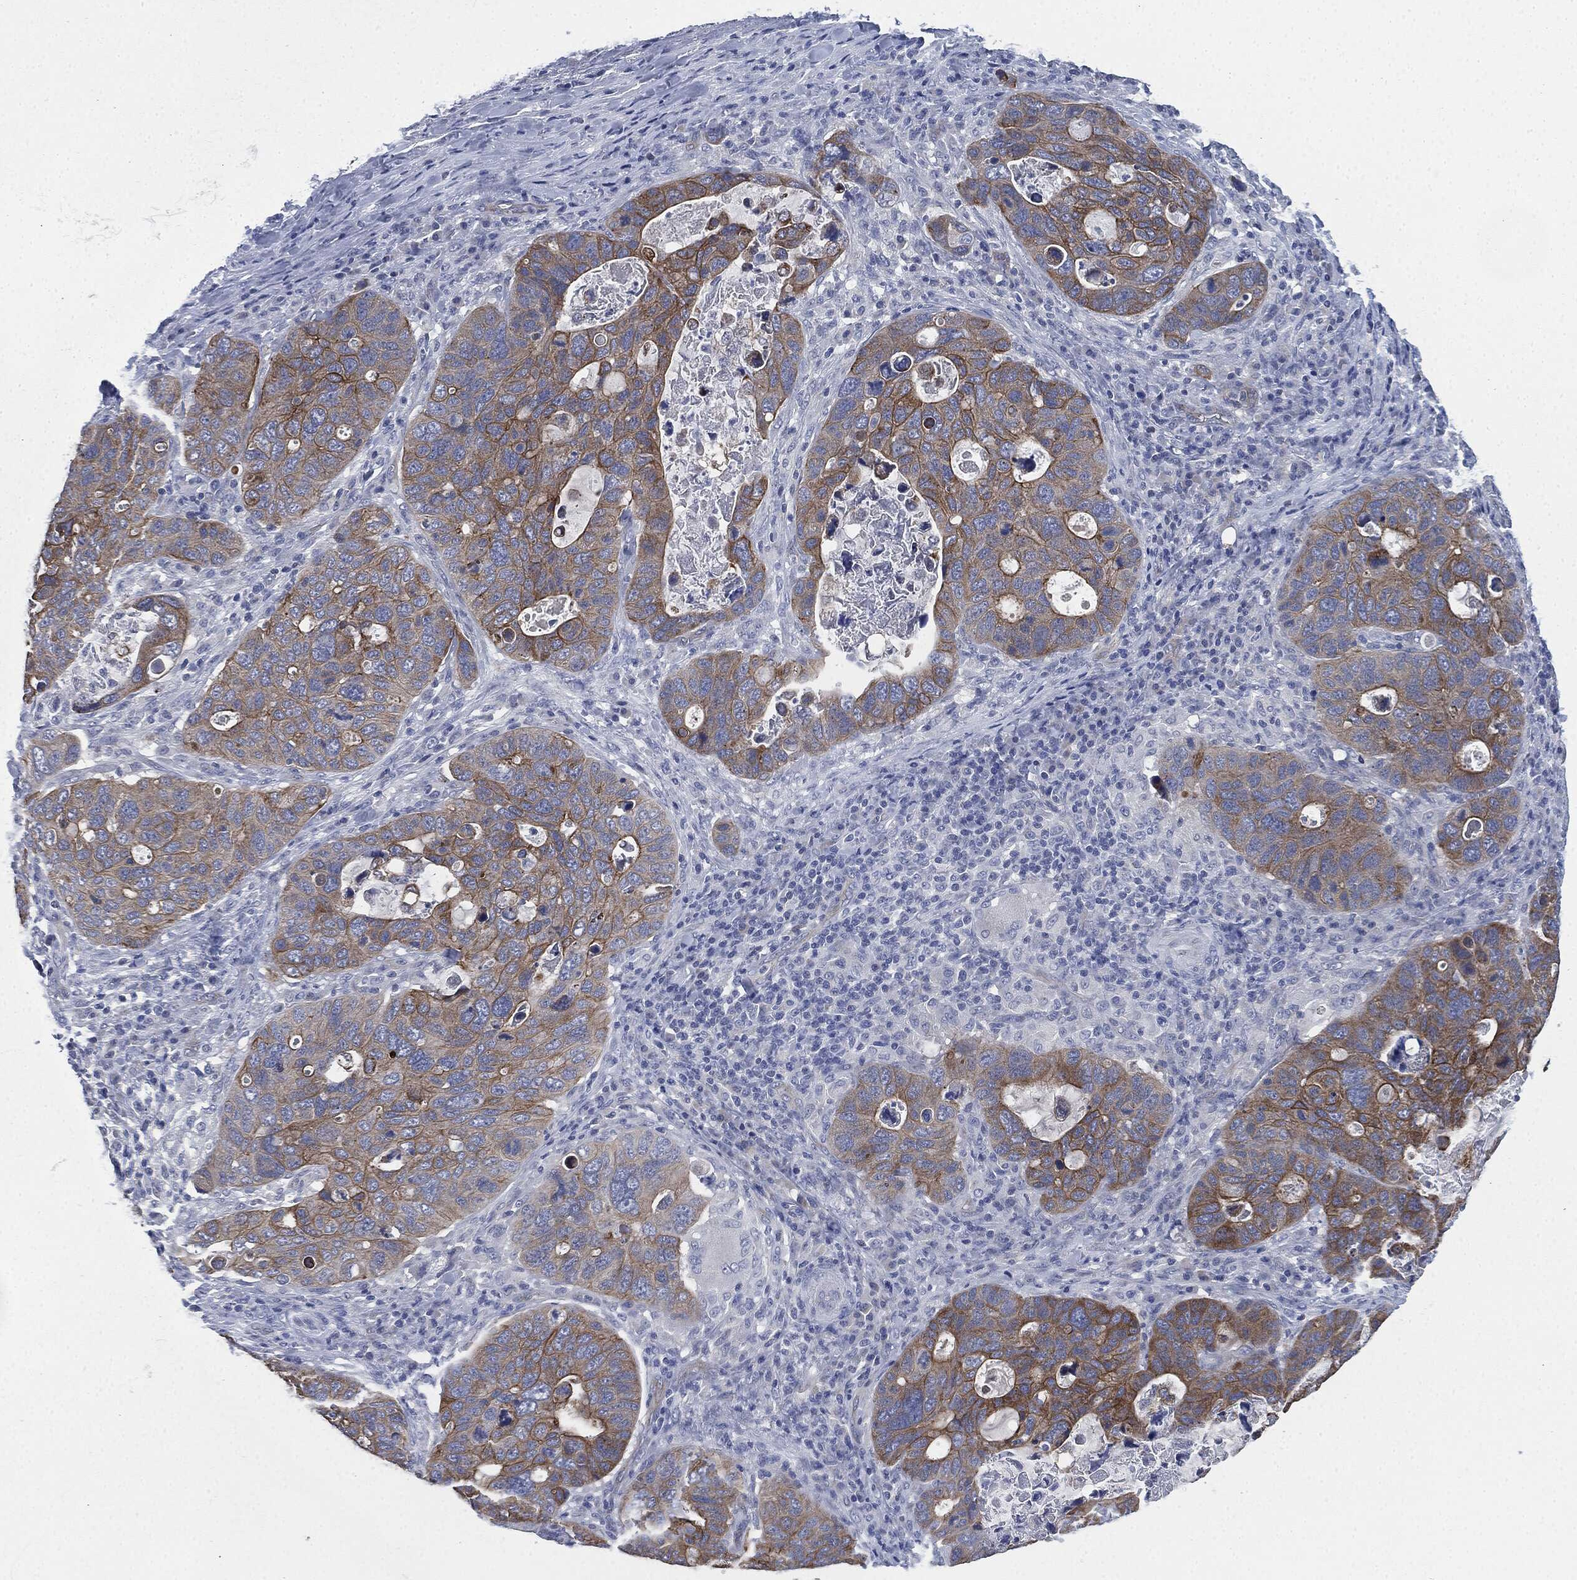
{"staining": {"intensity": "strong", "quantity": "25%-75%", "location": "cytoplasmic/membranous"}, "tissue": "stomach cancer", "cell_type": "Tumor cells", "image_type": "cancer", "snomed": [{"axis": "morphology", "description": "Adenocarcinoma, NOS"}, {"axis": "topography", "description": "Stomach"}], "caption": "This histopathology image displays immunohistochemistry staining of human stomach cancer, with high strong cytoplasmic/membranous staining in approximately 25%-75% of tumor cells.", "gene": "SHROOM2", "patient": {"sex": "male", "age": 54}}